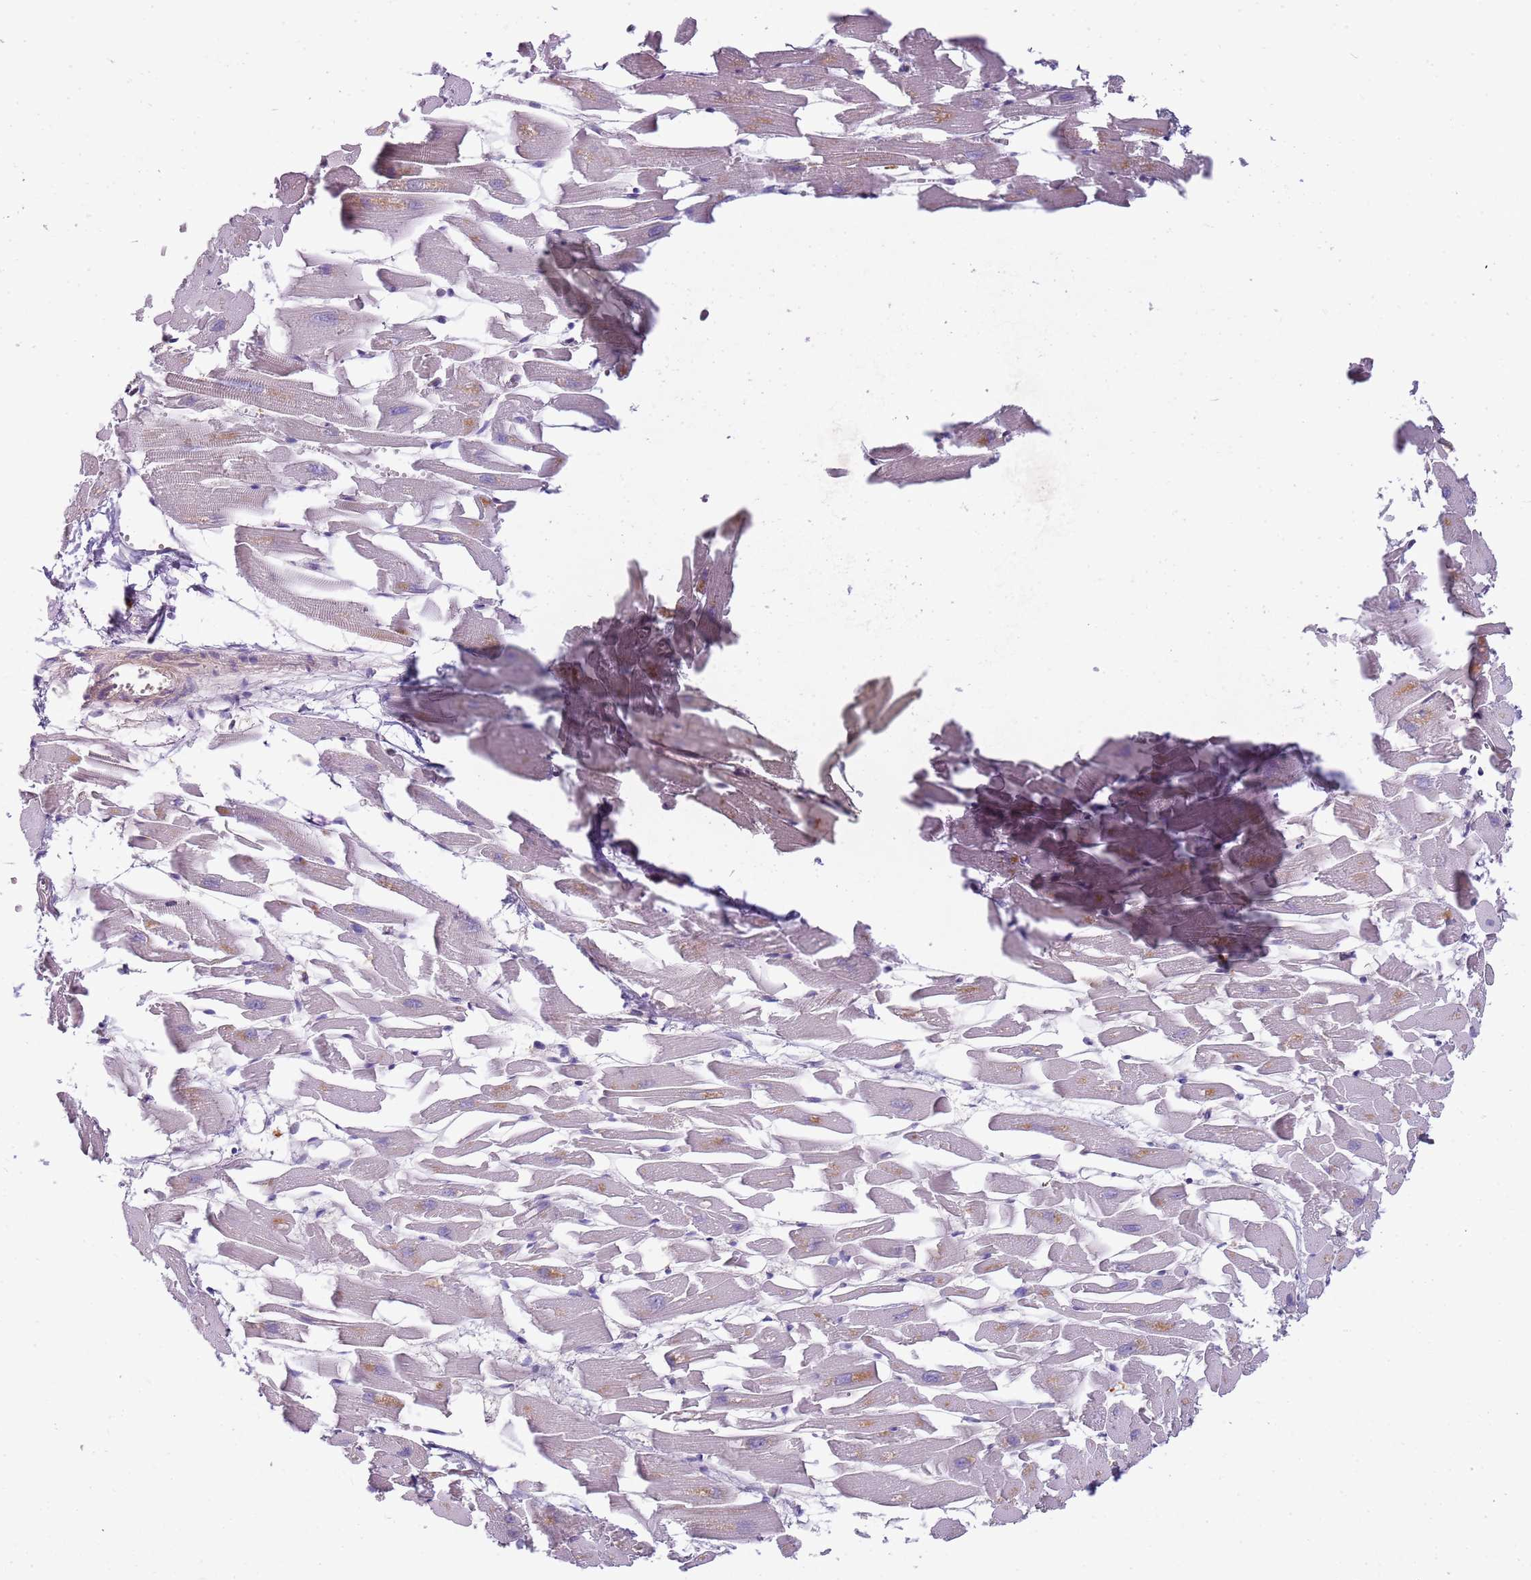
{"staining": {"intensity": "negative", "quantity": "none", "location": "none"}, "tissue": "heart muscle", "cell_type": "Cardiomyocytes", "image_type": "normal", "snomed": [{"axis": "morphology", "description": "Normal tissue, NOS"}, {"axis": "topography", "description": "Heart"}], "caption": "Immunohistochemistry micrograph of unremarkable heart muscle: human heart muscle stained with DAB (3,3'-diaminobenzidine) shows no significant protein expression in cardiomyocytes.", "gene": "GSTO2", "patient": {"sex": "female", "age": 64}}